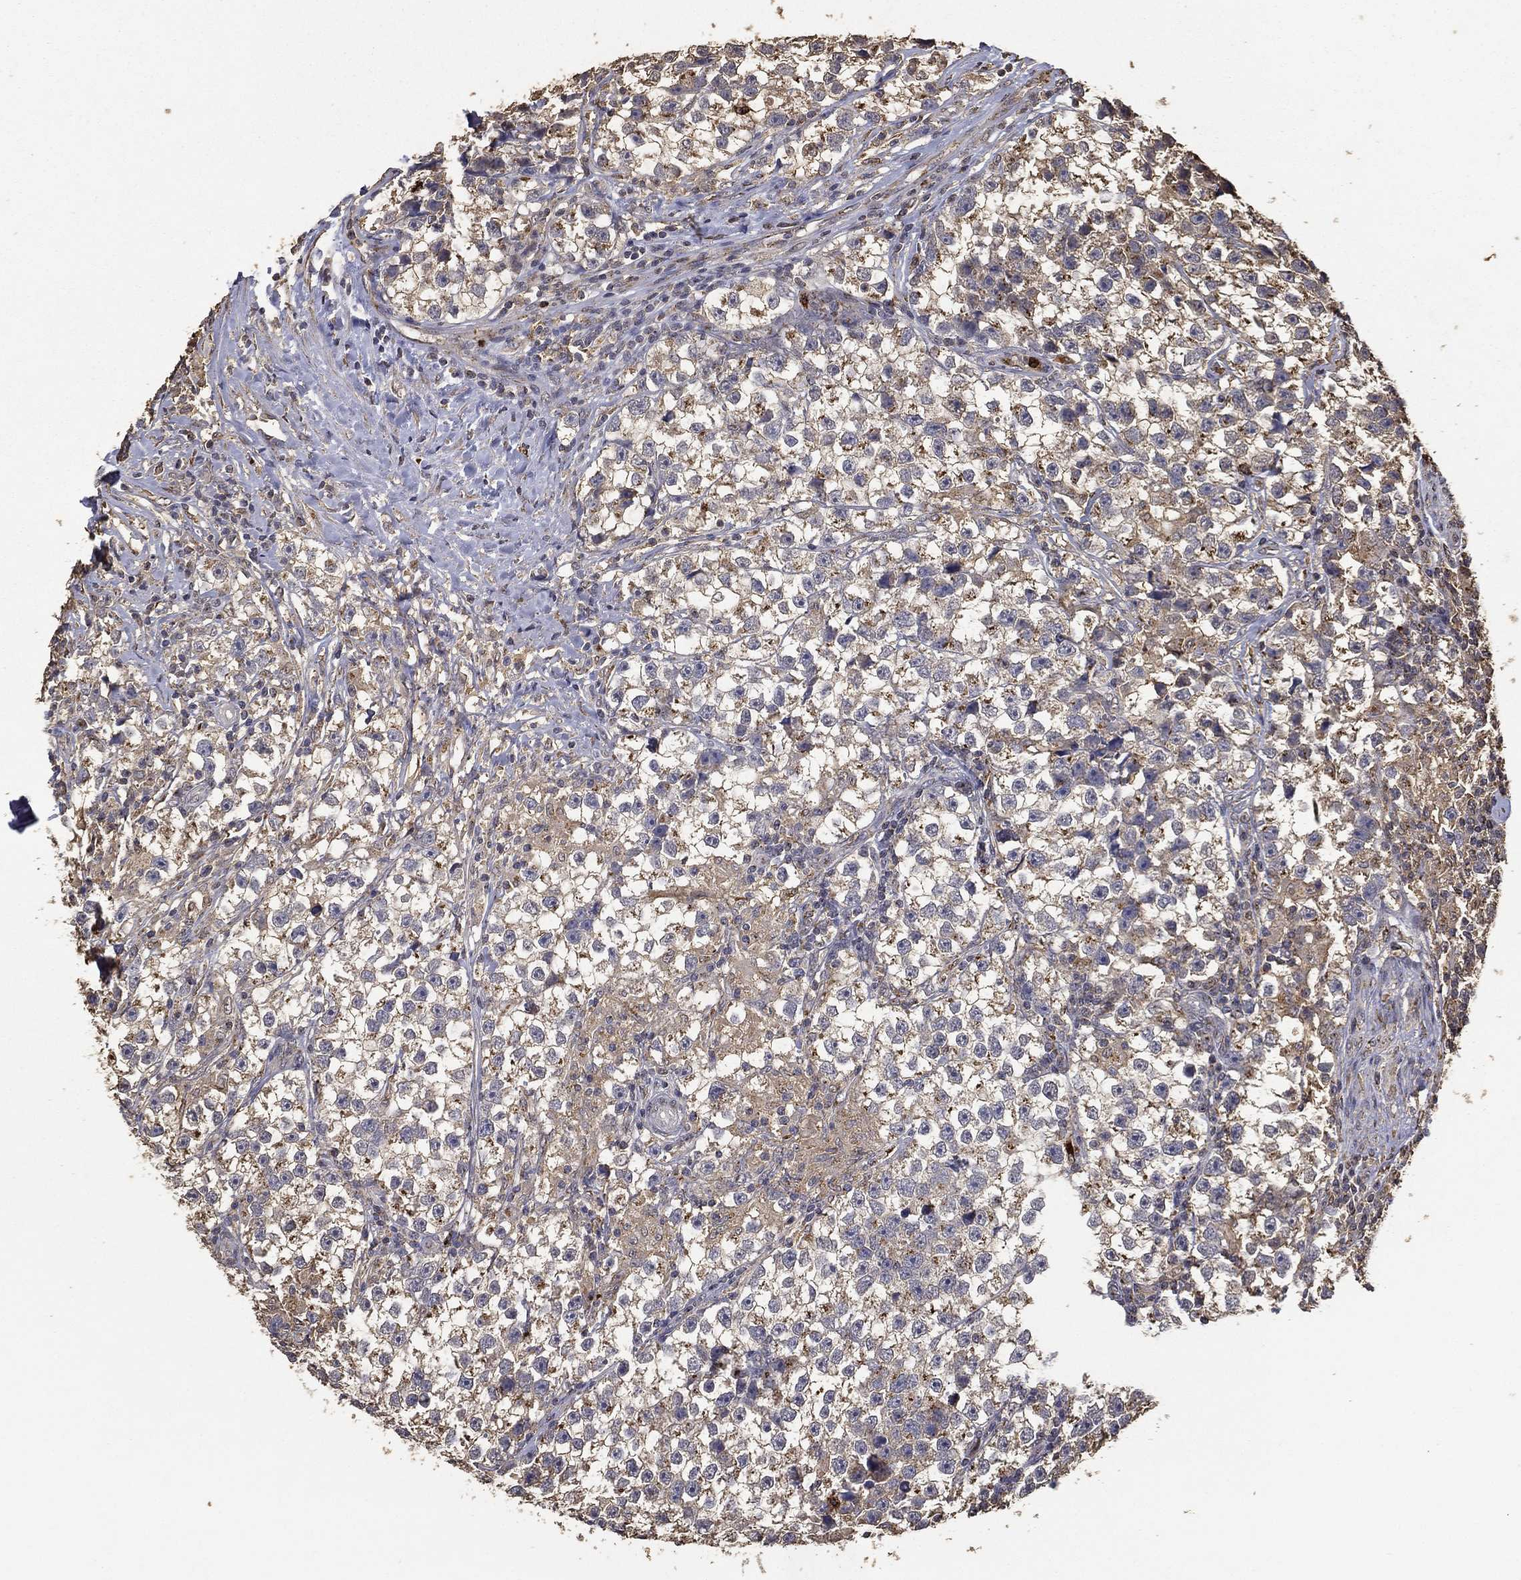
{"staining": {"intensity": "moderate", "quantity": "<25%", "location": "cytoplasmic/membranous"}, "tissue": "testis cancer", "cell_type": "Tumor cells", "image_type": "cancer", "snomed": [{"axis": "morphology", "description": "Seminoma, NOS"}, {"axis": "topography", "description": "Testis"}], "caption": "This histopathology image displays IHC staining of testis cancer (seminoma), with low moderate cytoplasmic/membranous staining in about <25% of tumor cells.", "gene": "GPR183", "patient": {"sex": "male", "age": 46}}